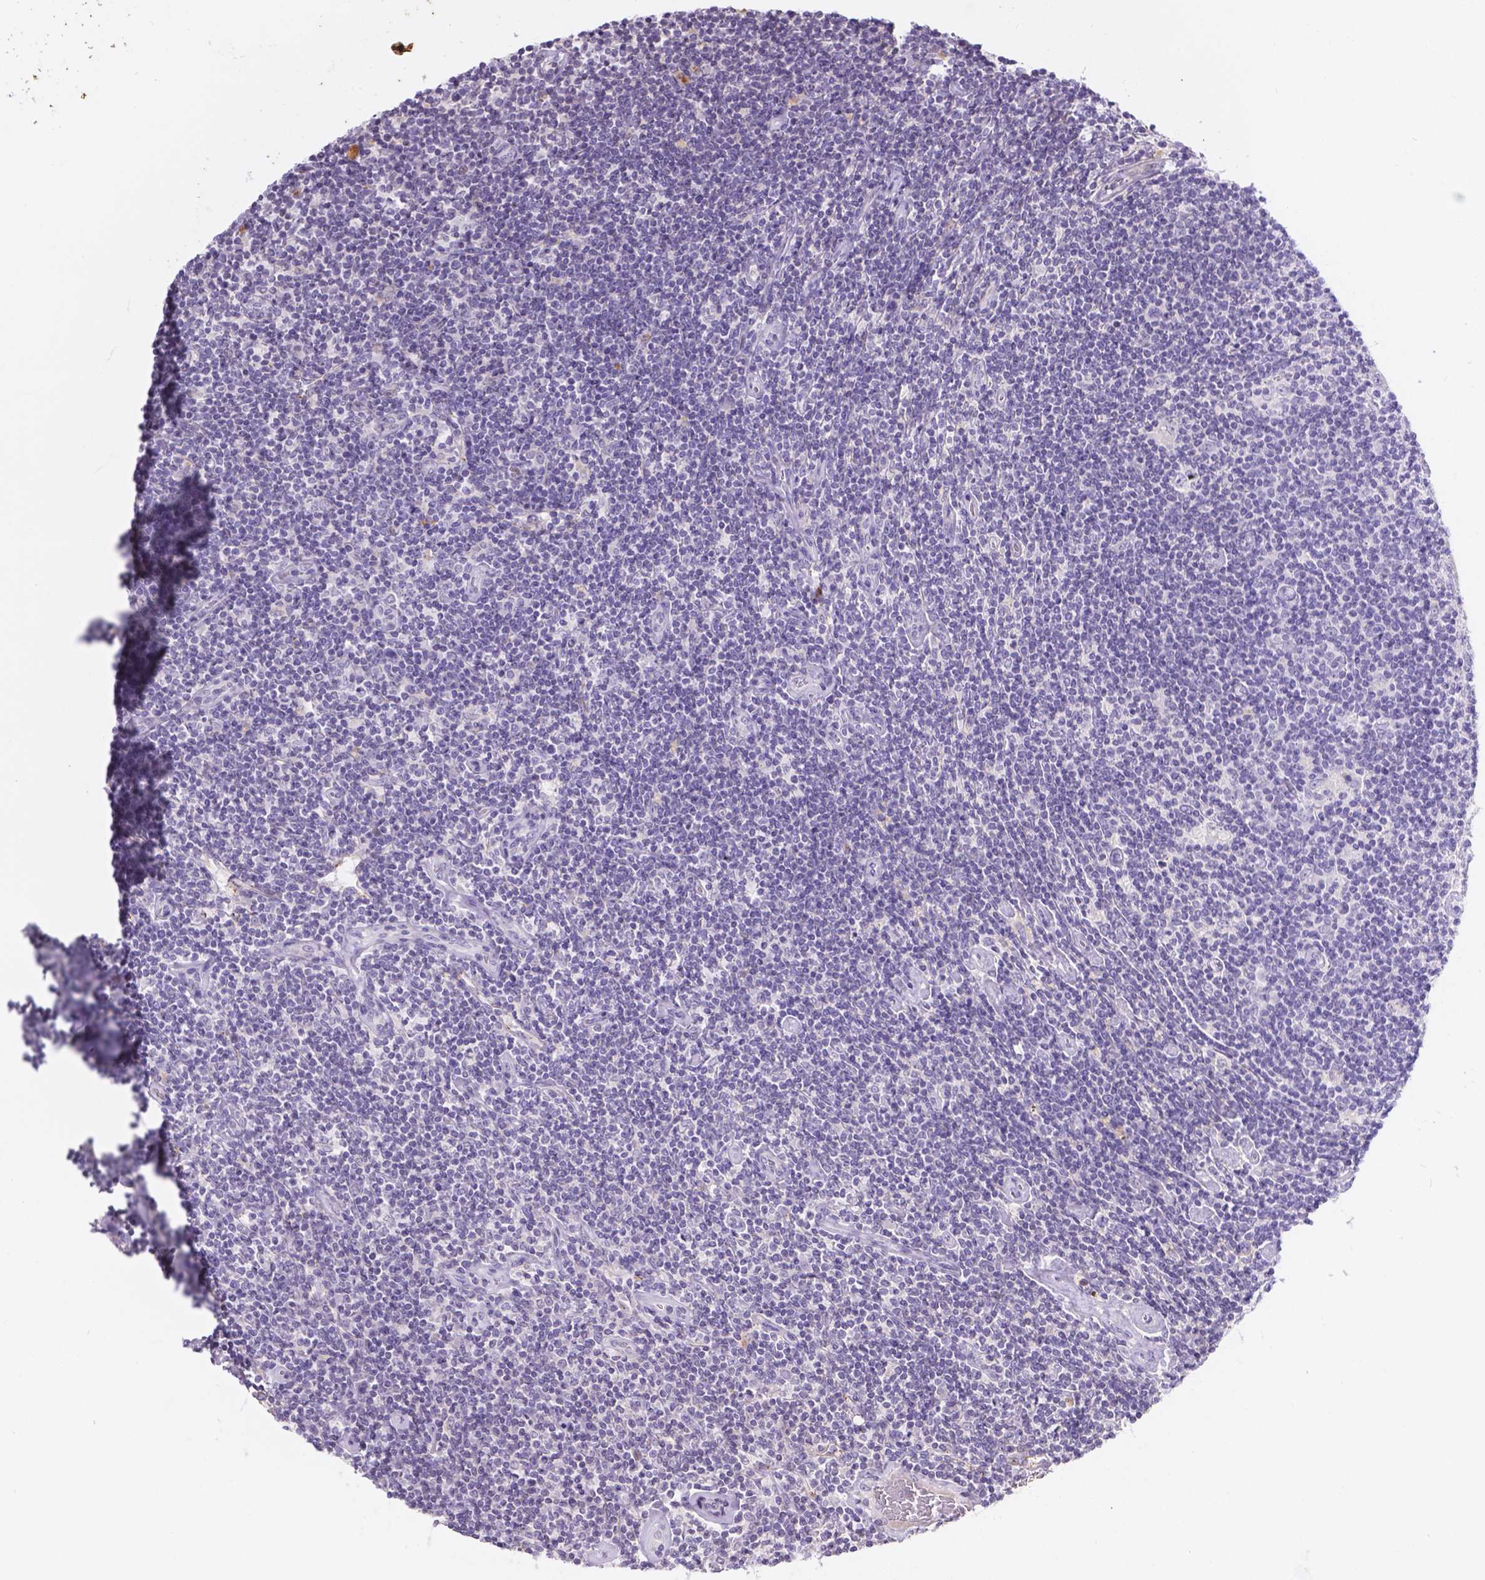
{"staining": {"intensity": "negative", "quantity": "none", "location": "none"}, "tissue": "lymphoma", "cell_type": "Tumor cells", "image_type": "cancer", "snomed": [{"axis": "morphology", "description": "Hodgkin's disease, NOS"}, {"axis": "topography", "description": "Lymph node"}], "caption": "Human Hodgkin's disease stained for a protein using immunohistochemistry (IHC) shows no staining in tumor cells.", "gene": "DMWD", "patient": {"sex": "male", "age": 40}}